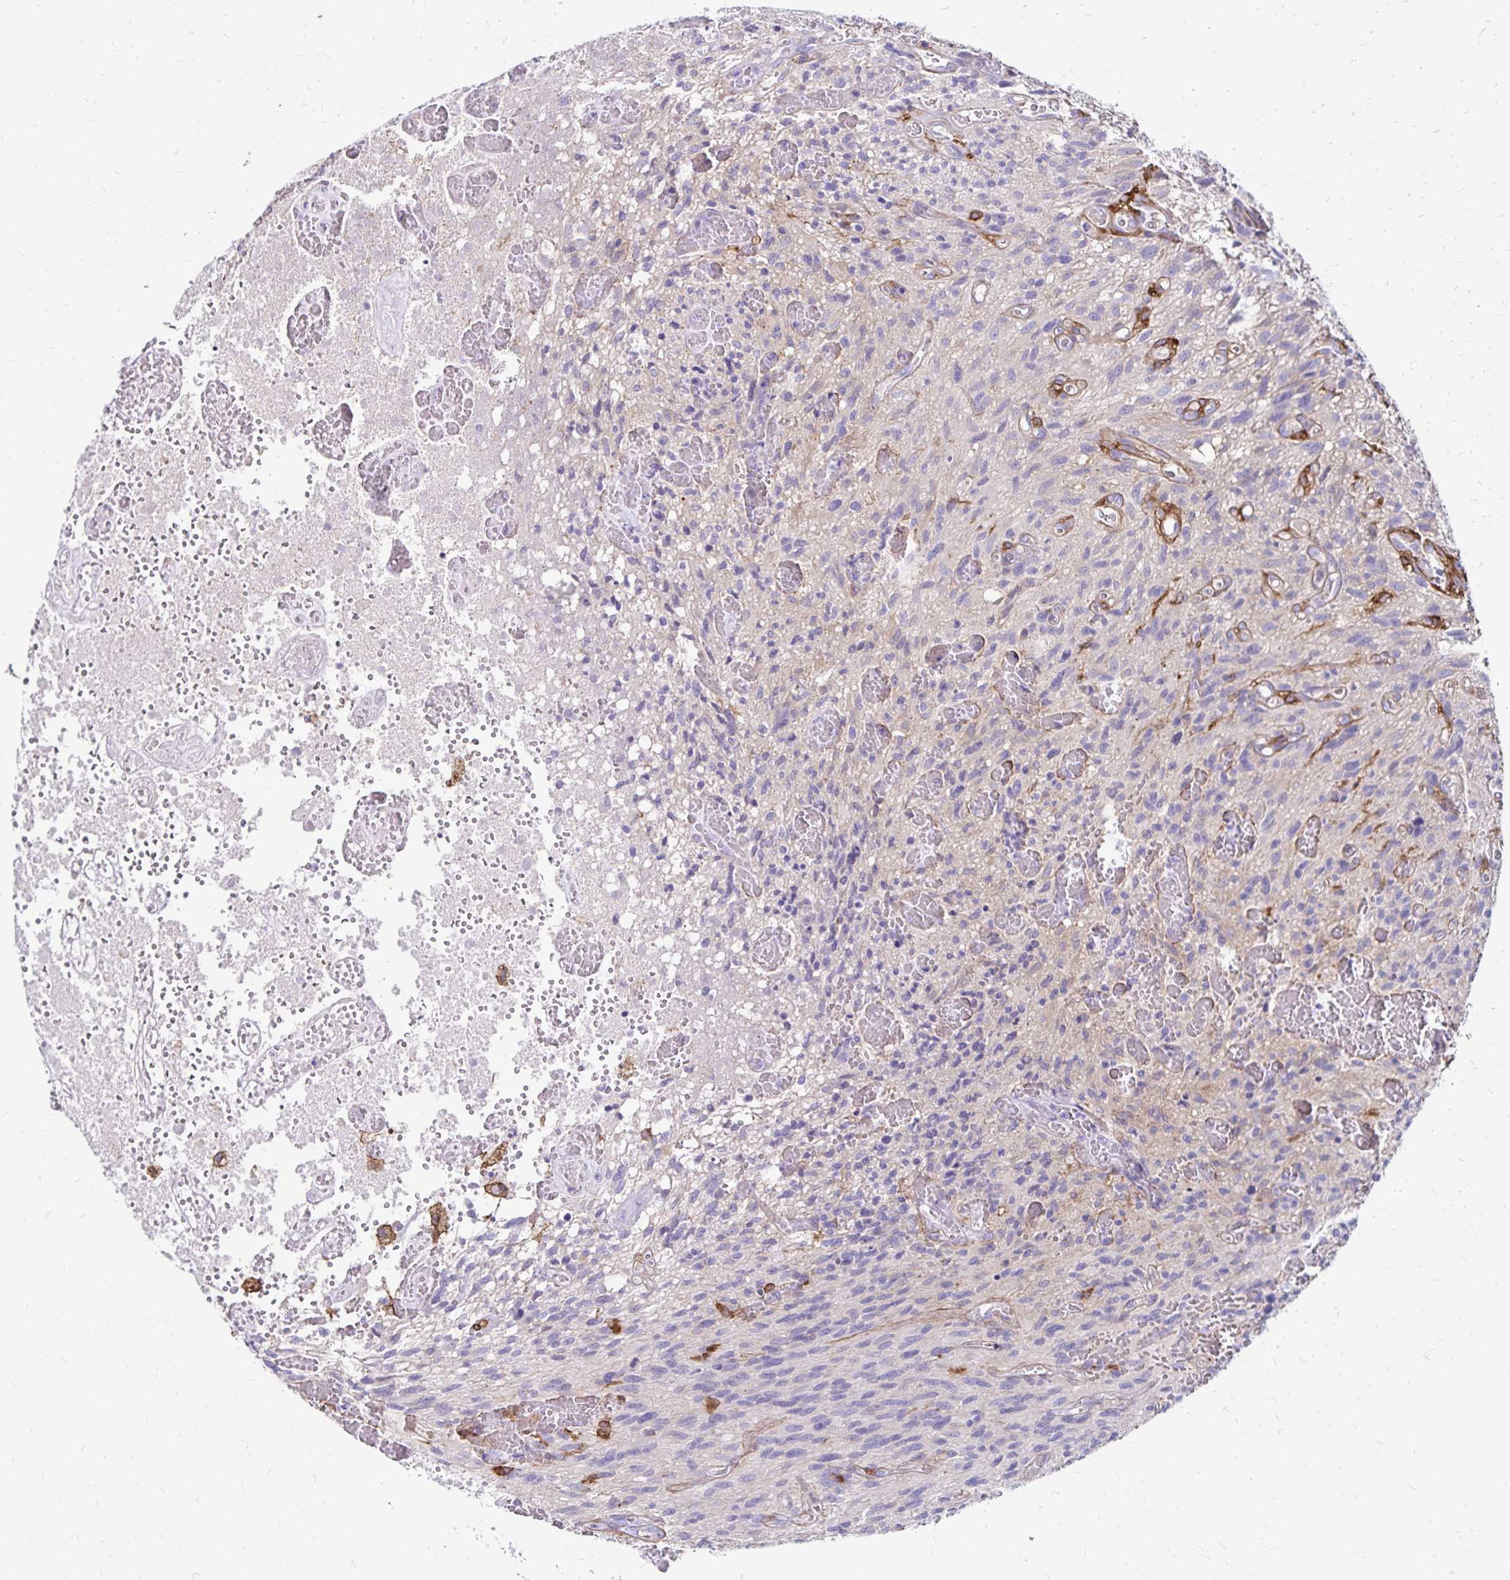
{"staining": {"intensity": "negative", "quantity": "none", "location": "none"}, "tissue": "glioma", "cell_type": "Tumor cells", "image_type": "cancer", "snomed": [{"axis": "morphology", "description": "Glioma, malignant, High grade"}, {"axis": "topography", "description": "Brain"}], "caption": "Glioma stained for a protein using immunohistochemistry (IHC) shows no staining tumor cells.", "gene": "TNS3", "patient": {"sex": "male", "age": 75}}